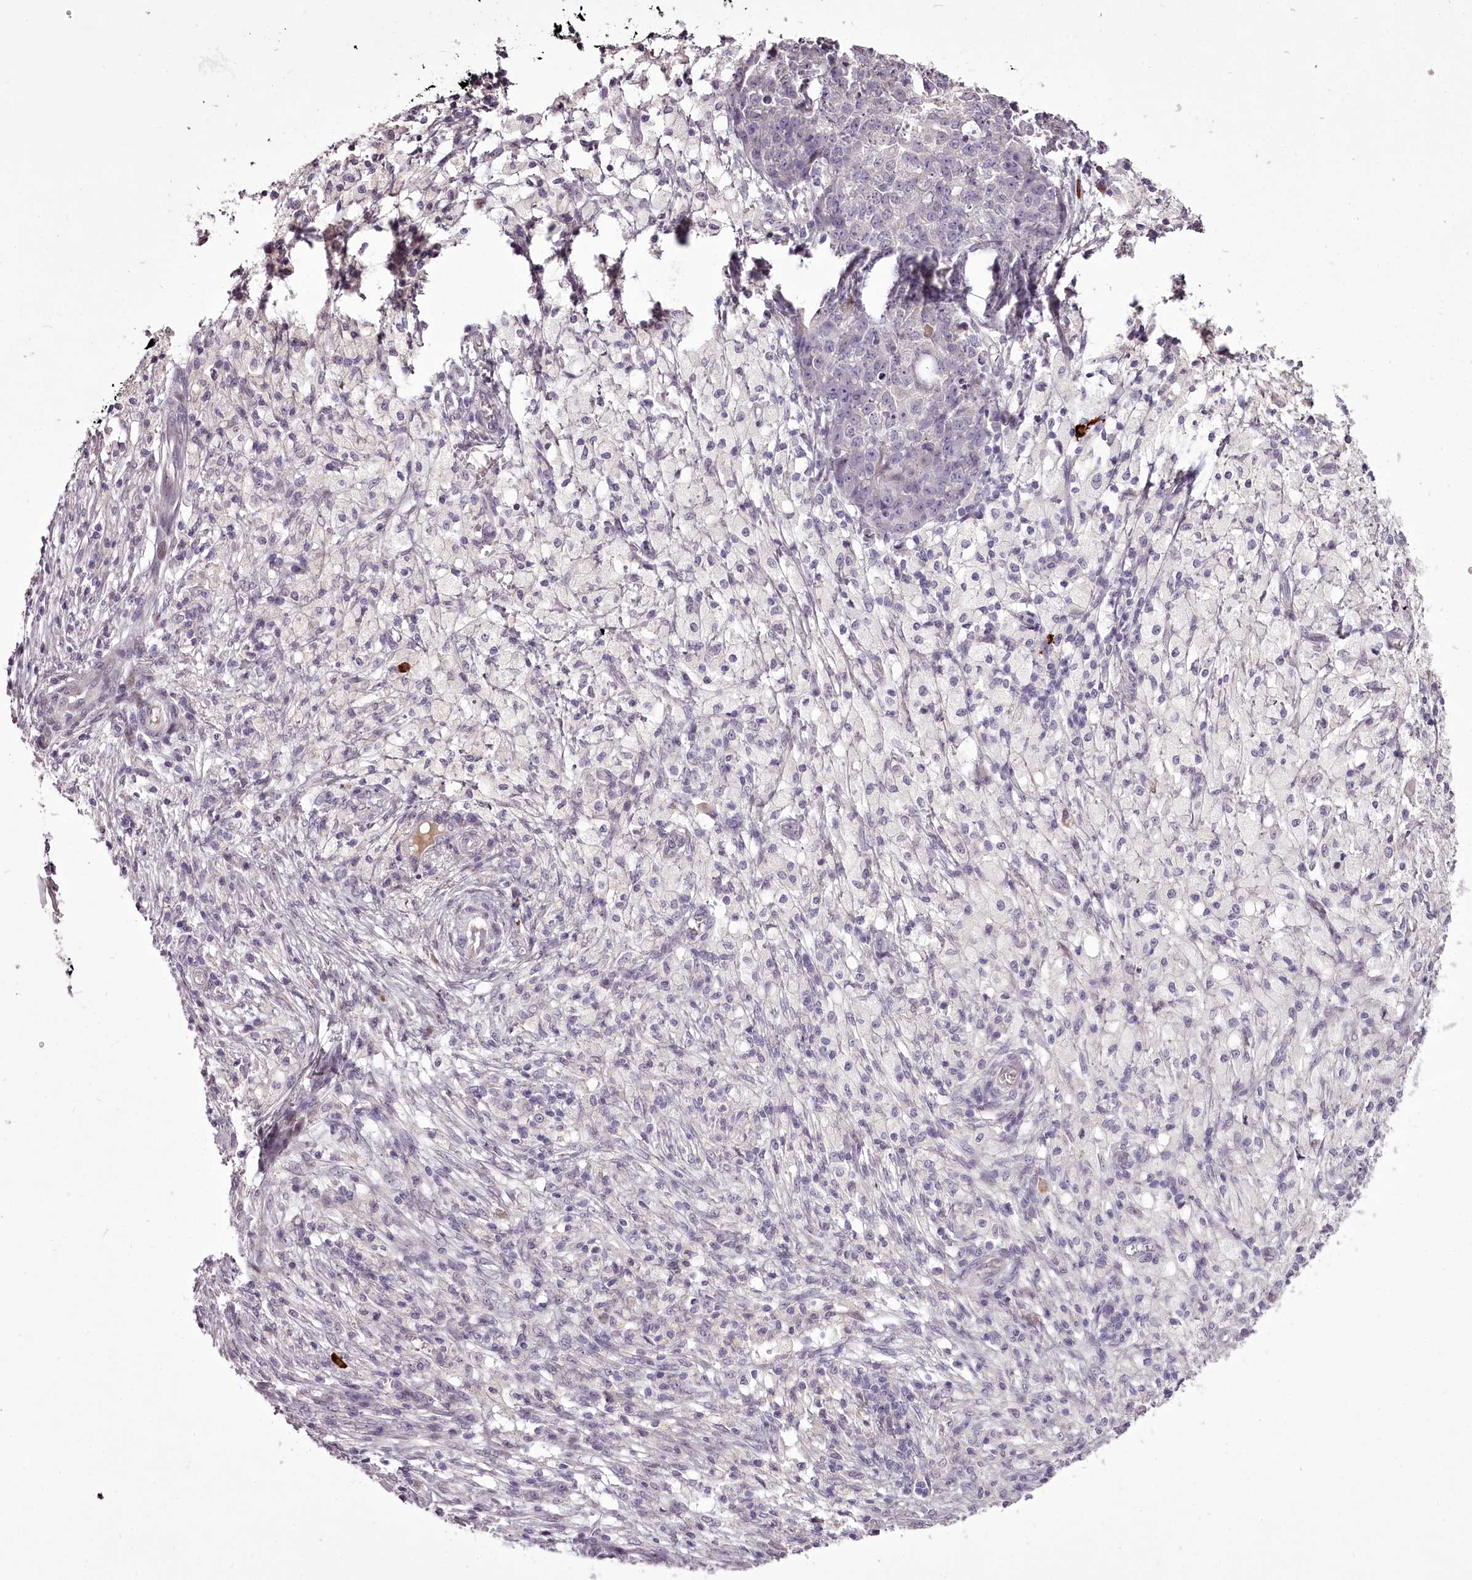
{"staining": {"intensity": "negative", "quantity": "none", "location": "none"}, "tissue": "ovarian cancer", "cell_type": "Tumor cells", "image_type": "cancer", "snomed": [{"axis": "morphology", "description": "Carcinoma, endometroid"}, {"axis": "topography", "description": "Ovary"}], "caption": "Tumor cells show no significant expression in ovarian cancer (endometroid carcinoma). (DAB IHC with hematoxylin counter stain).", "gene": "C1orf56", "patient": {"sex": "female", "age": 42}}